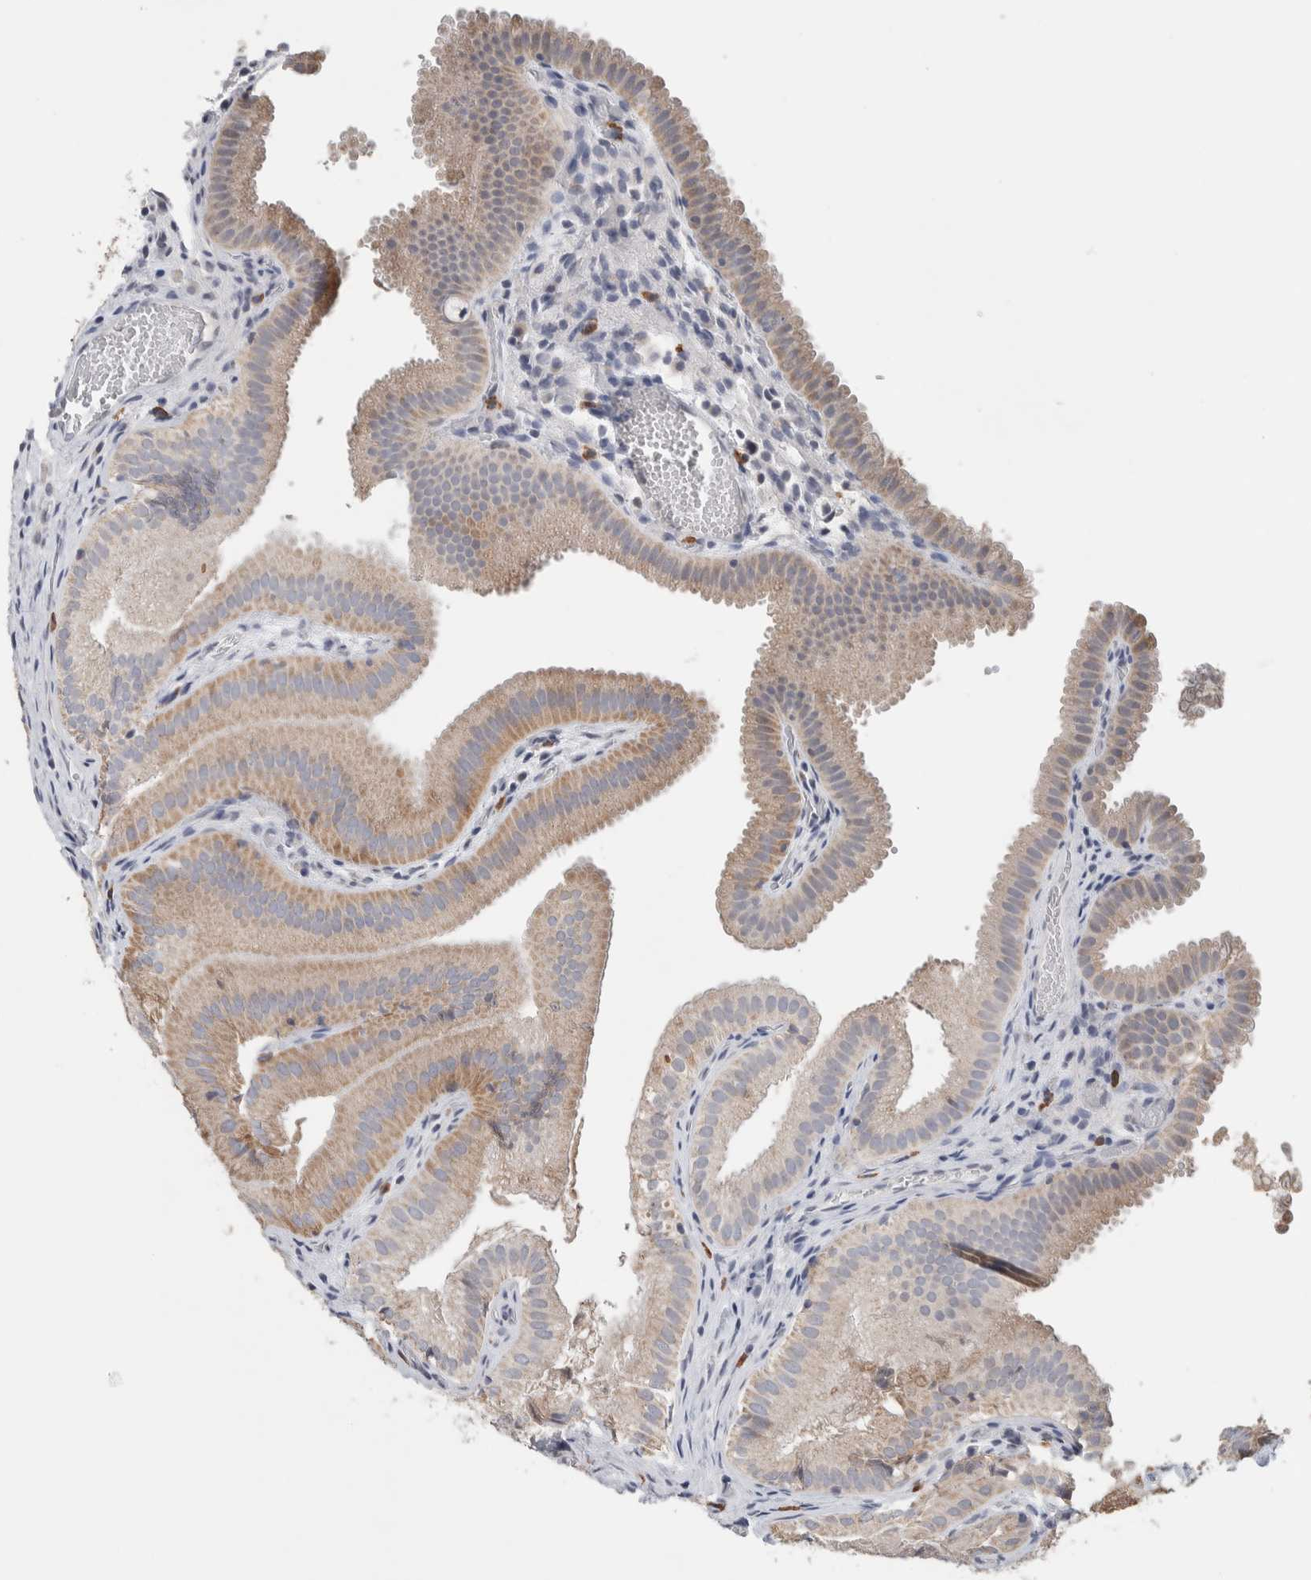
{"staining": {"intensity": "weak", "quantity": "25%-75%", "location": "cytoplasmic/membranous"}, "tissue": "gallbladder", "cell_type": "Glandular cells", "image_type": "normal", "snomed": [{"axis": "morphology", "description": "Normal tissue, NOS"}, {"axis": "topography", "description": "Gallbladder"}], "caption": "Brown immunohistochemical staining in normal human gallbladder exhibits weak cytoplasmic/membranous positivity in about 25%-75% of glandular cells.", "gene": "SCN2A", "patient": {"sex": "female", "age": 30}}